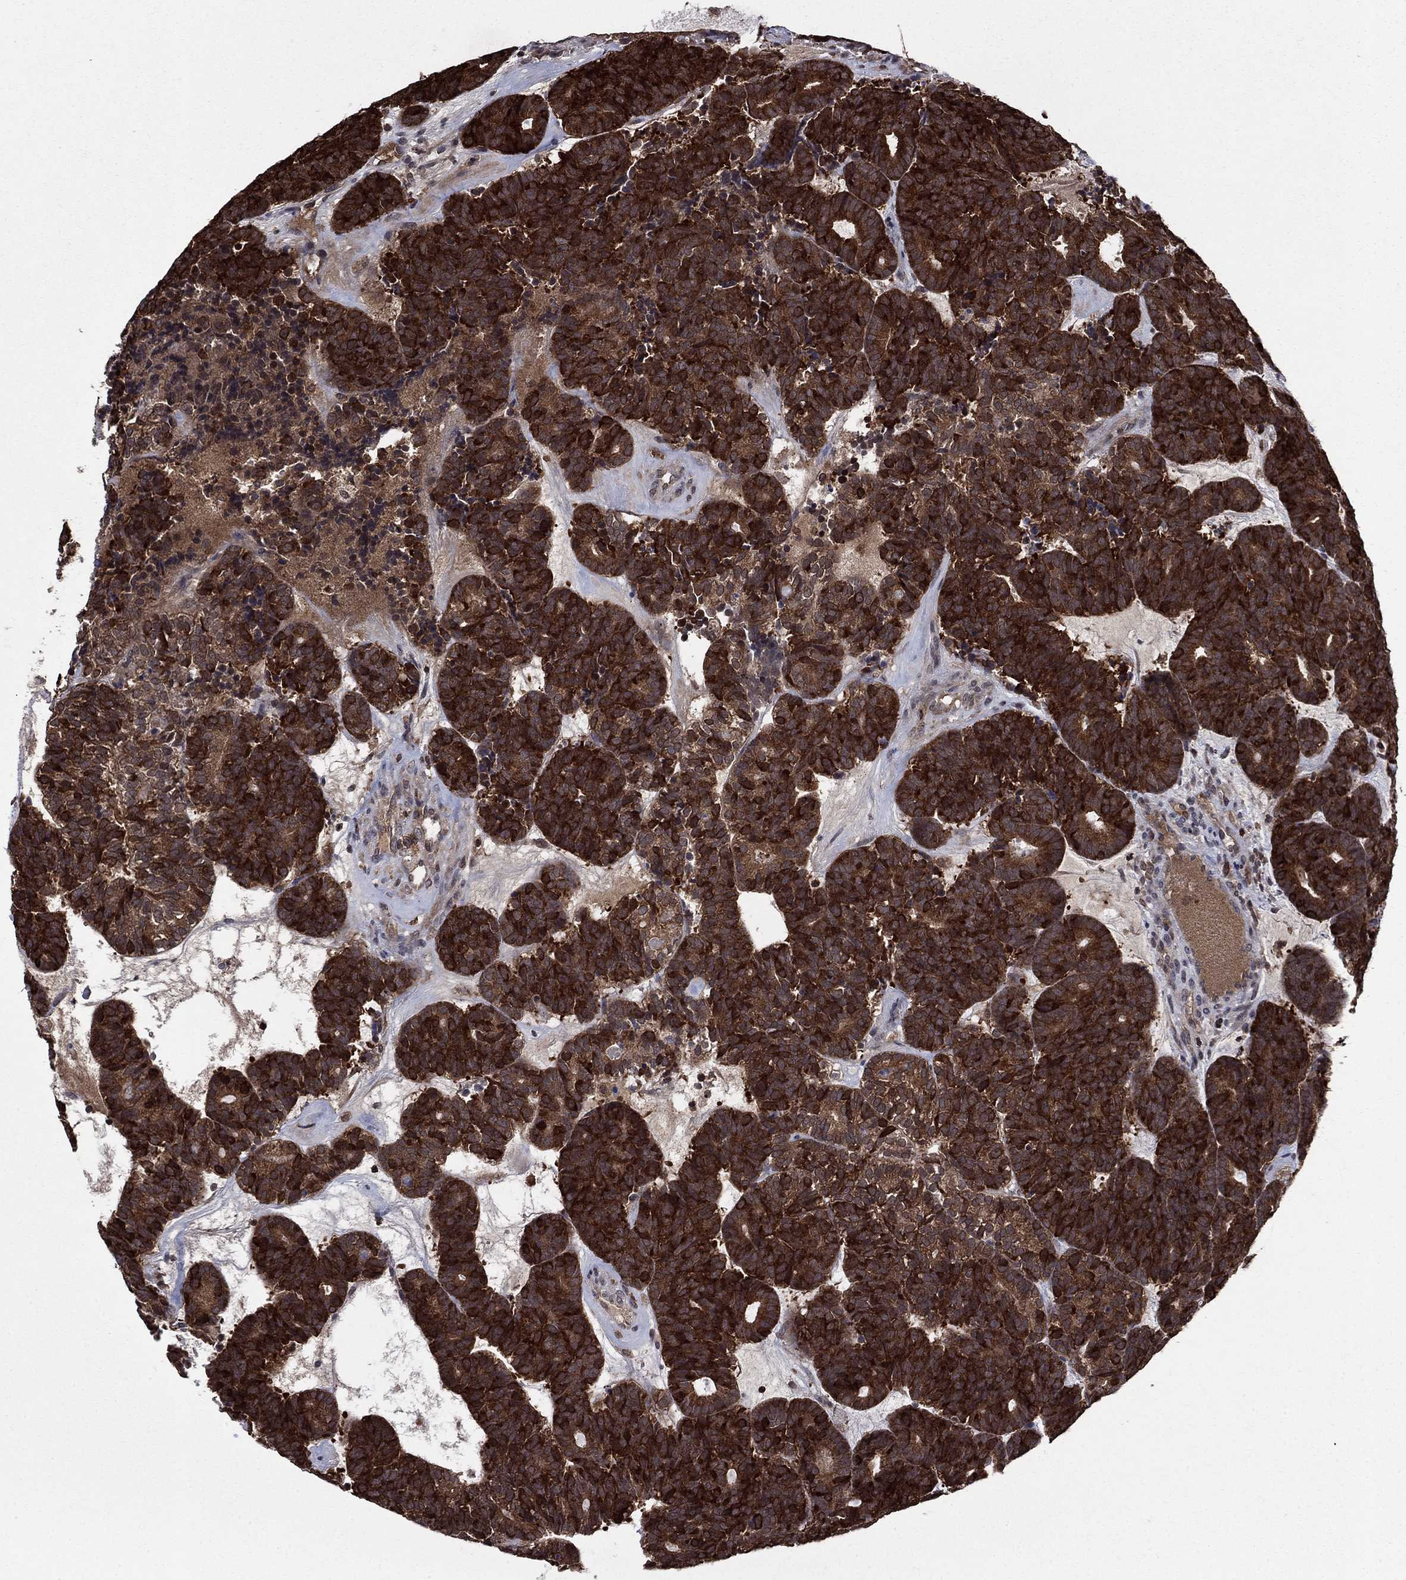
{"staining": {"intensity": "strong", "quantity": ">75%", "location": "cytoplasmic/membranous"}, "tissue": "head and neck cancer", "cell_type": "Tumor cells", "image_type": "cancer", "snomed": [{"axis": "morphology", "description": "Adenocarcinoma, NOS"}, {"axis": "topography", "description": "Head-Neck"}], "caption": "High-power microscopy captured an immunohistochemistry (IHC) micrograph of adenocarcinoma (head and neck), revealing strong cytoplasmic/membranous positivity in approximately >75% of tumor cells.", "gene": "CACYBP", "patient": {"sex": "female", "age": 81}}